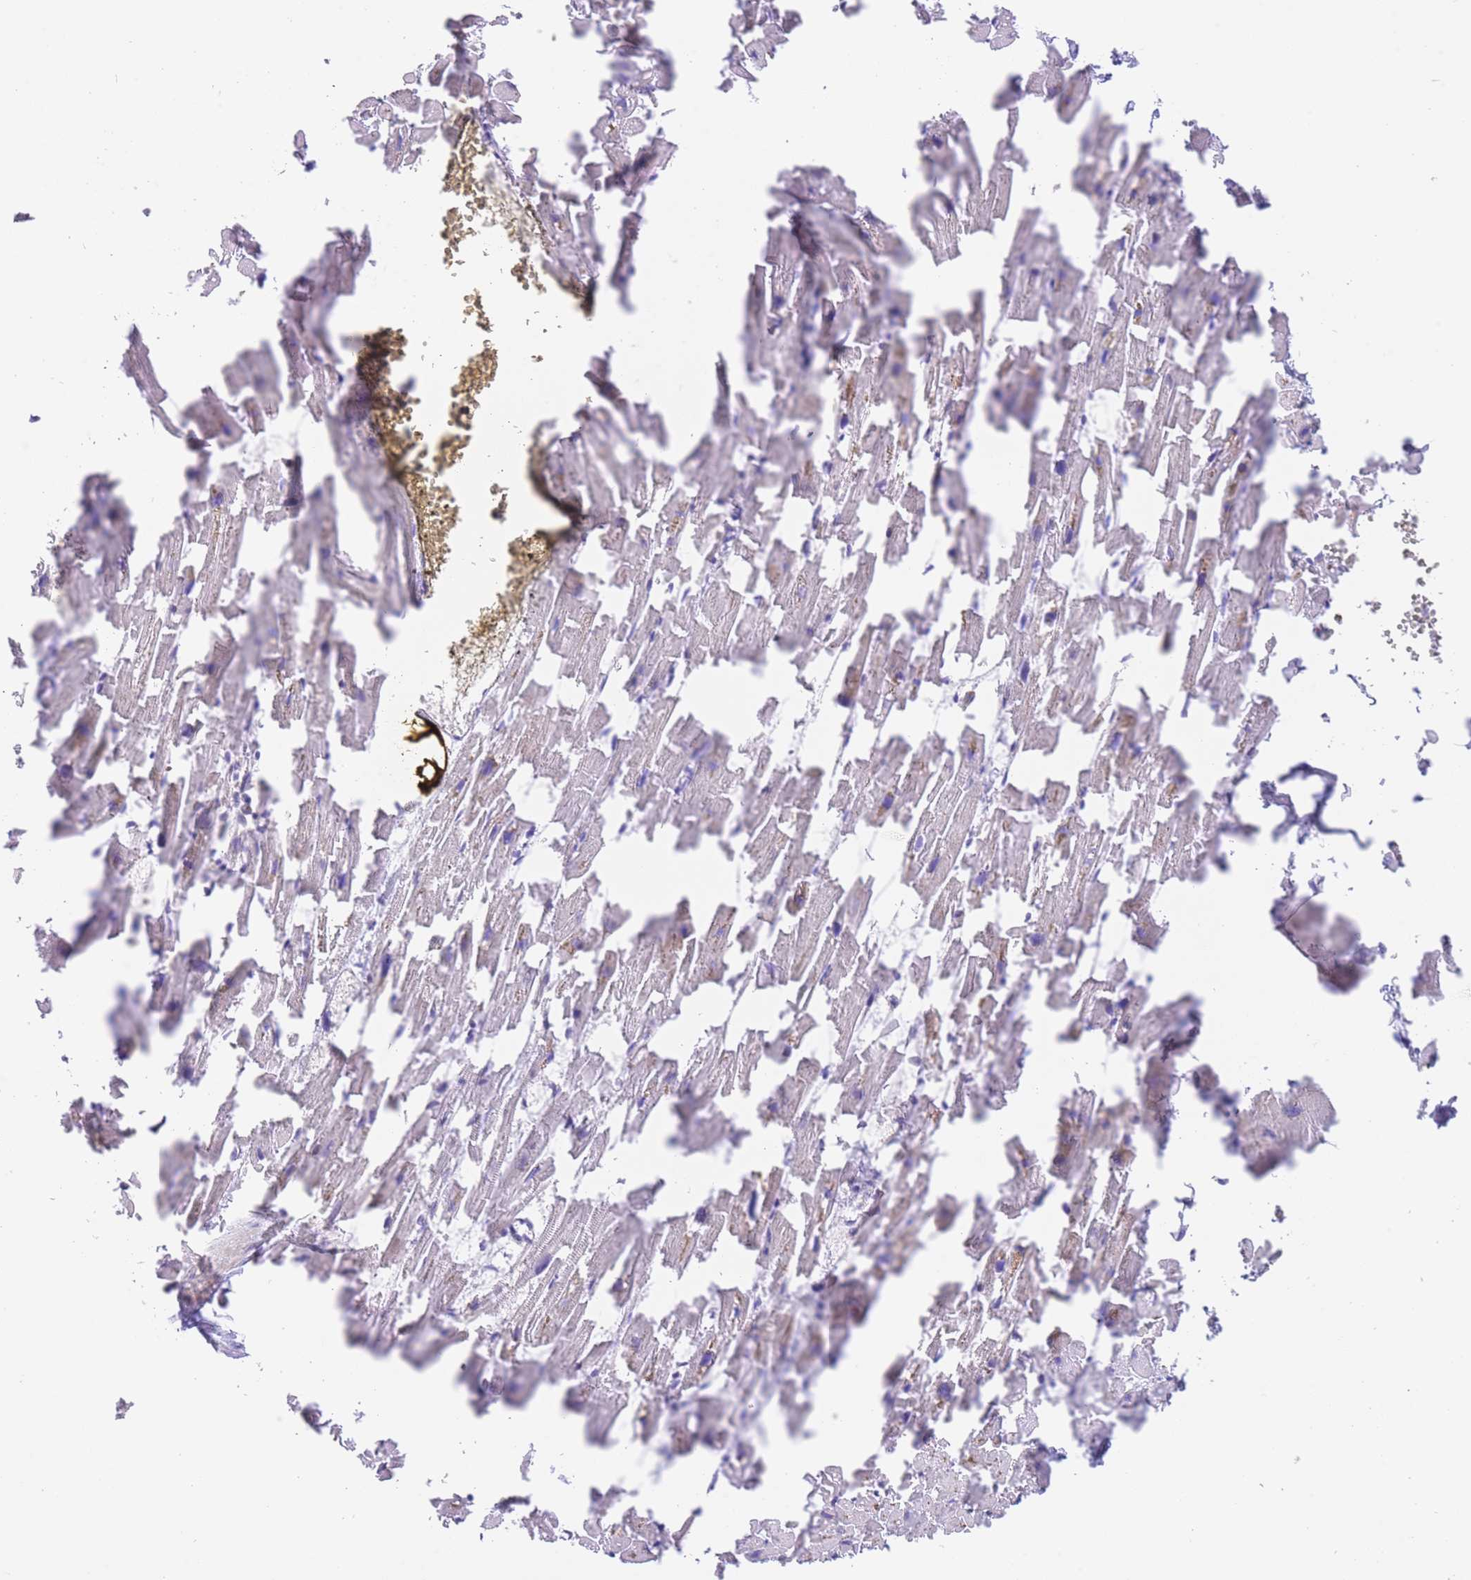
{"staining": {"intensity": "moderate", "quantity": "25%-75%", "location": "cytoplasmic/membranous"}, "tissue": "heart muscle", "cell_type": "Cardiomyocytes", "image_type": "normal", "snomed": [{"axis": "morphology", "description": "Normal tissue, NOS"}, {"axis": "topography", "description": "Heart"}], "caption": "Human heart muscle stained with a brown dye exhibits moderate cytoplasmic/membranous positive staining in about 25%-75% of cardiomyocytes.", "gene": "QTRT1", "patient": {"sex": "female", "age": 64}}